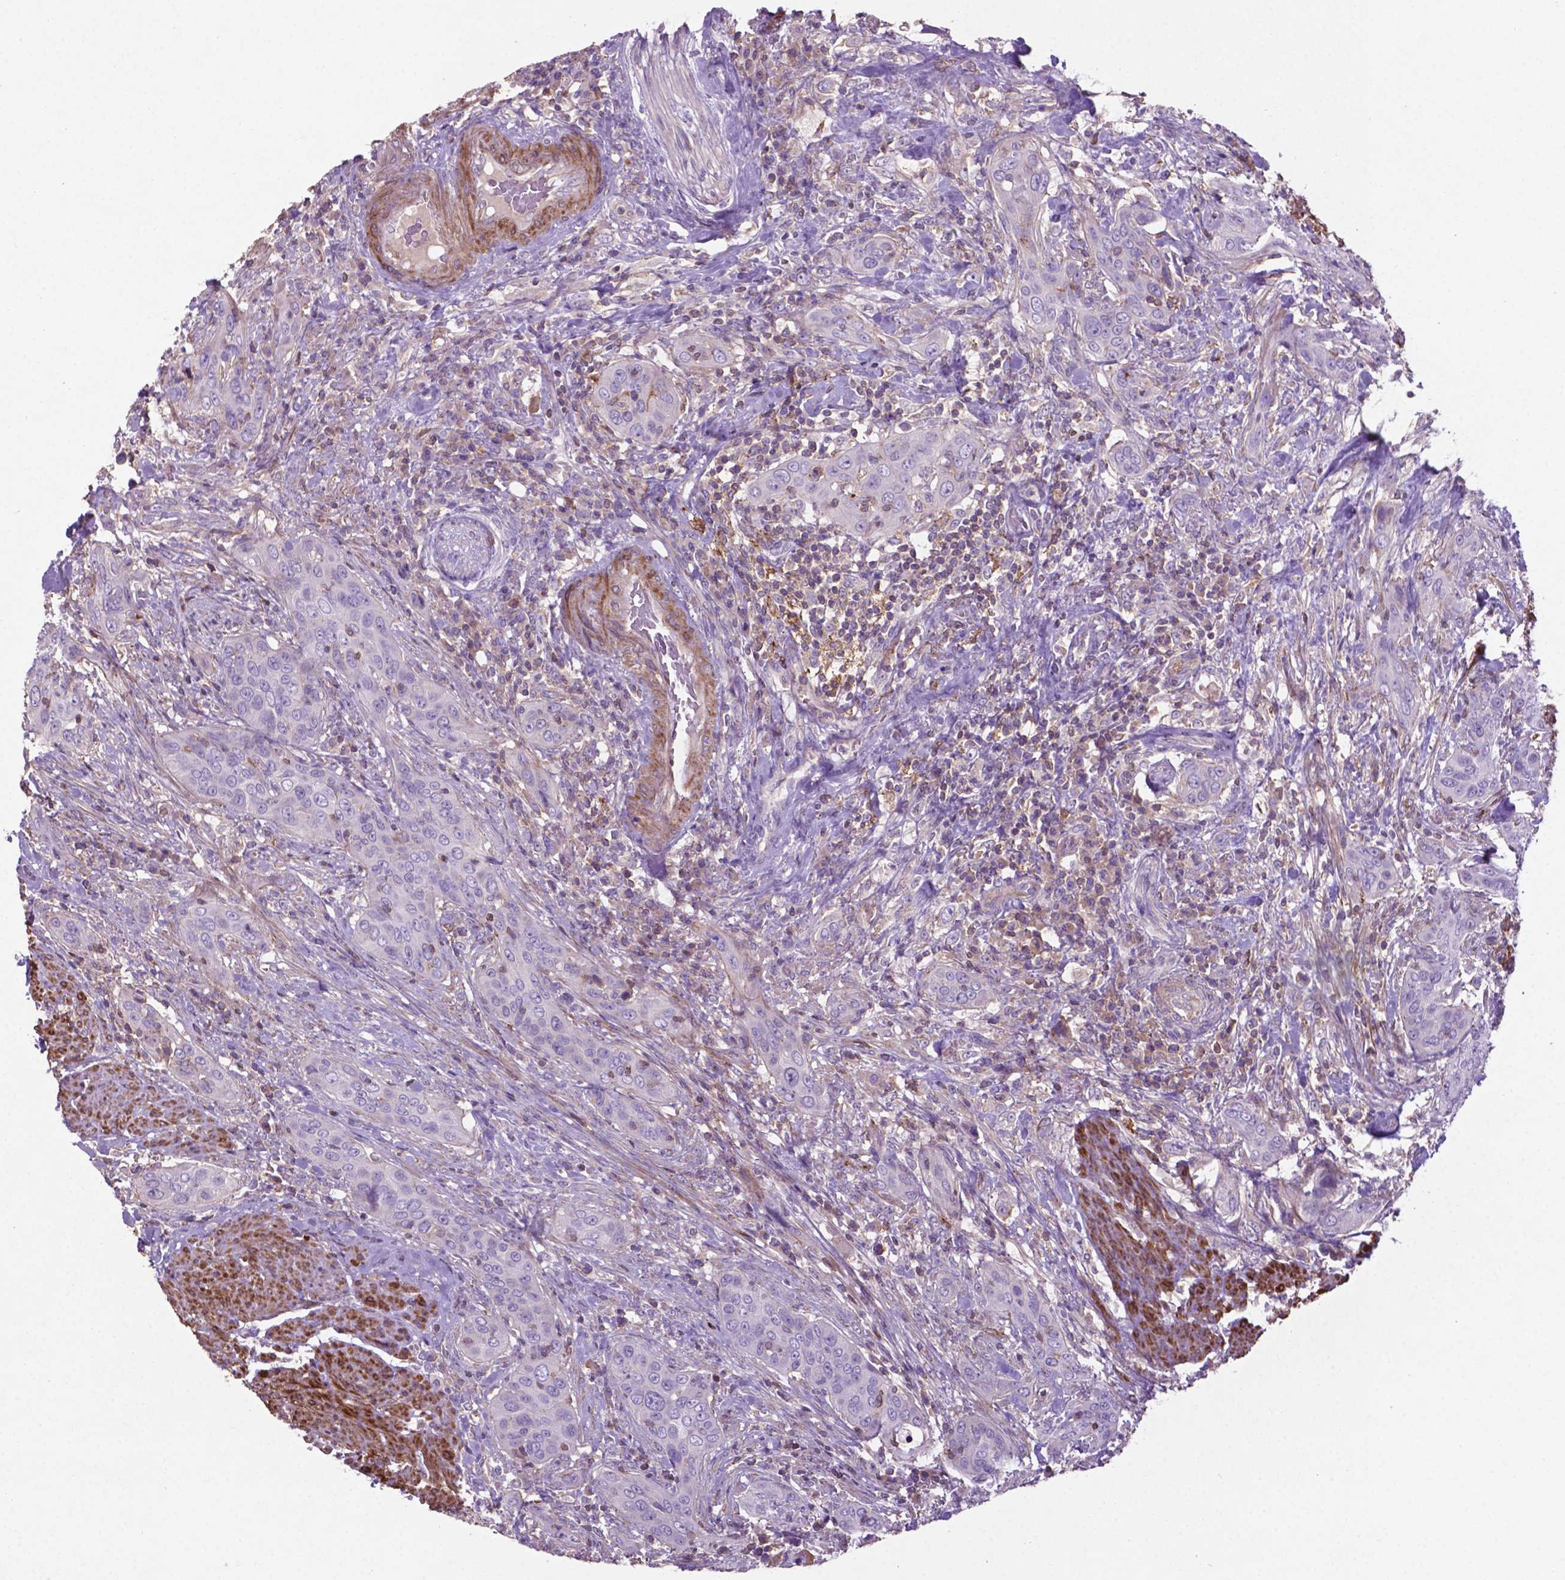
{"staining": {"intensity": "negative", "quantity": "none", "location": "none"}, "tissue": "urothelial cancer", "cell_type": "Tumor cells", "image_type": "cancer", "snomed": [{"axis": "morphology", "description": "Urothelial carcinoma, High grade"}, {"axis": "topography", "description": "Urinary bladder"}], "caption": "The immunohistochemistry (IHC) micrograph has no significant expression in tumor cells of urothelial carcinoma (high-grade) tissue.", "gene": "BMP4", "patient": {"sex": "male", "age": 82}}